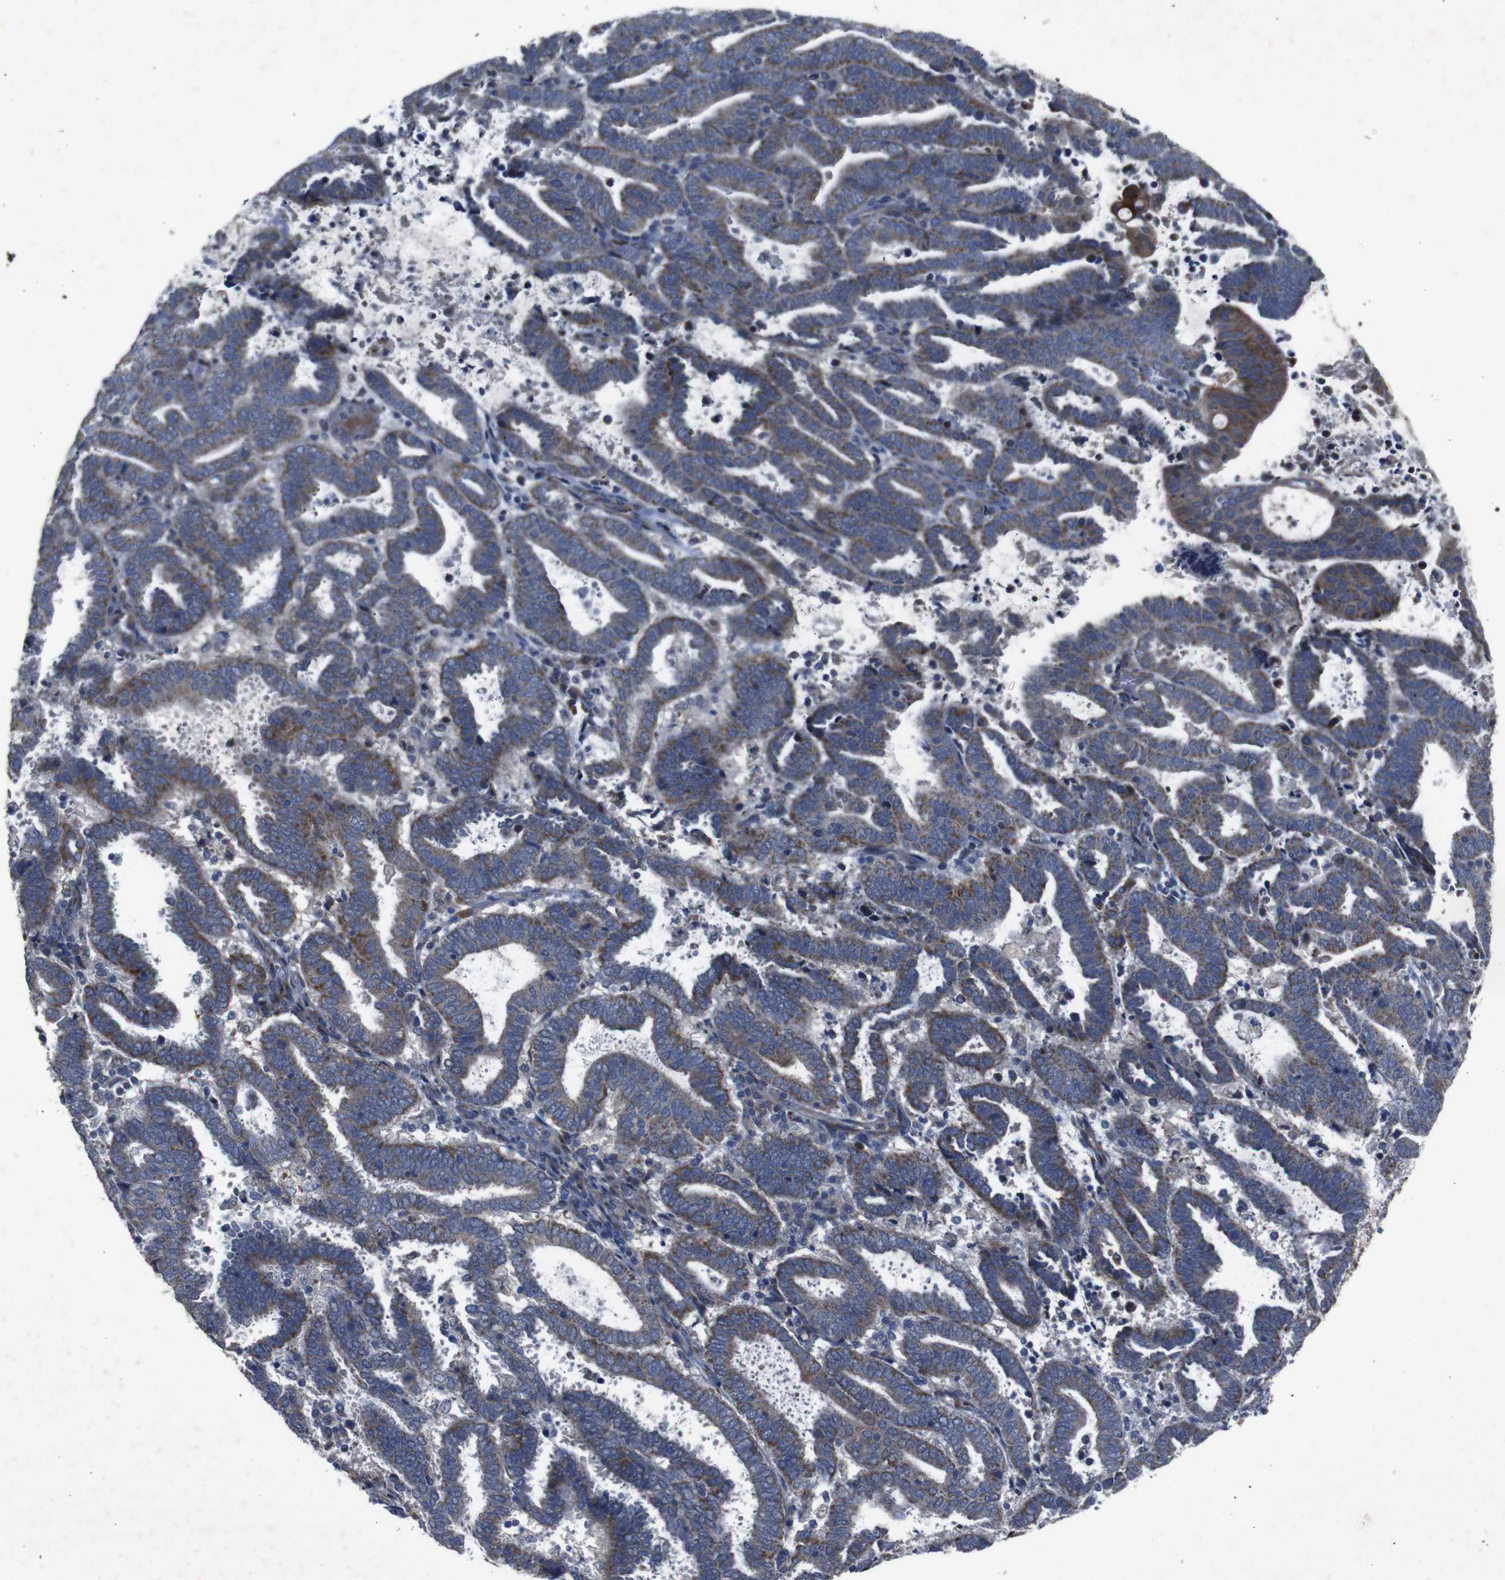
{"staining": {"intensity": "moderate", "quantity": "25%-75%", "location": "cytoplasmic/membranous"}, "tissue": "endometrial cancer", "cell_type": "Tumor cells", "image_type": "cancer", "snomed": [{"axis": "morphology", "description": "Adenocarcinoma, NOS"}, {"axis": "topography", "description": "Uterus"}], "caption": "Human endometrial cancer stained for a protein (brown) displays moderate cytoplasmic/membranous positive staining in approximately 25%-75% of tumor cells.", "gene": "CHST10", "patient": {"sex": "female", "age": 83}}